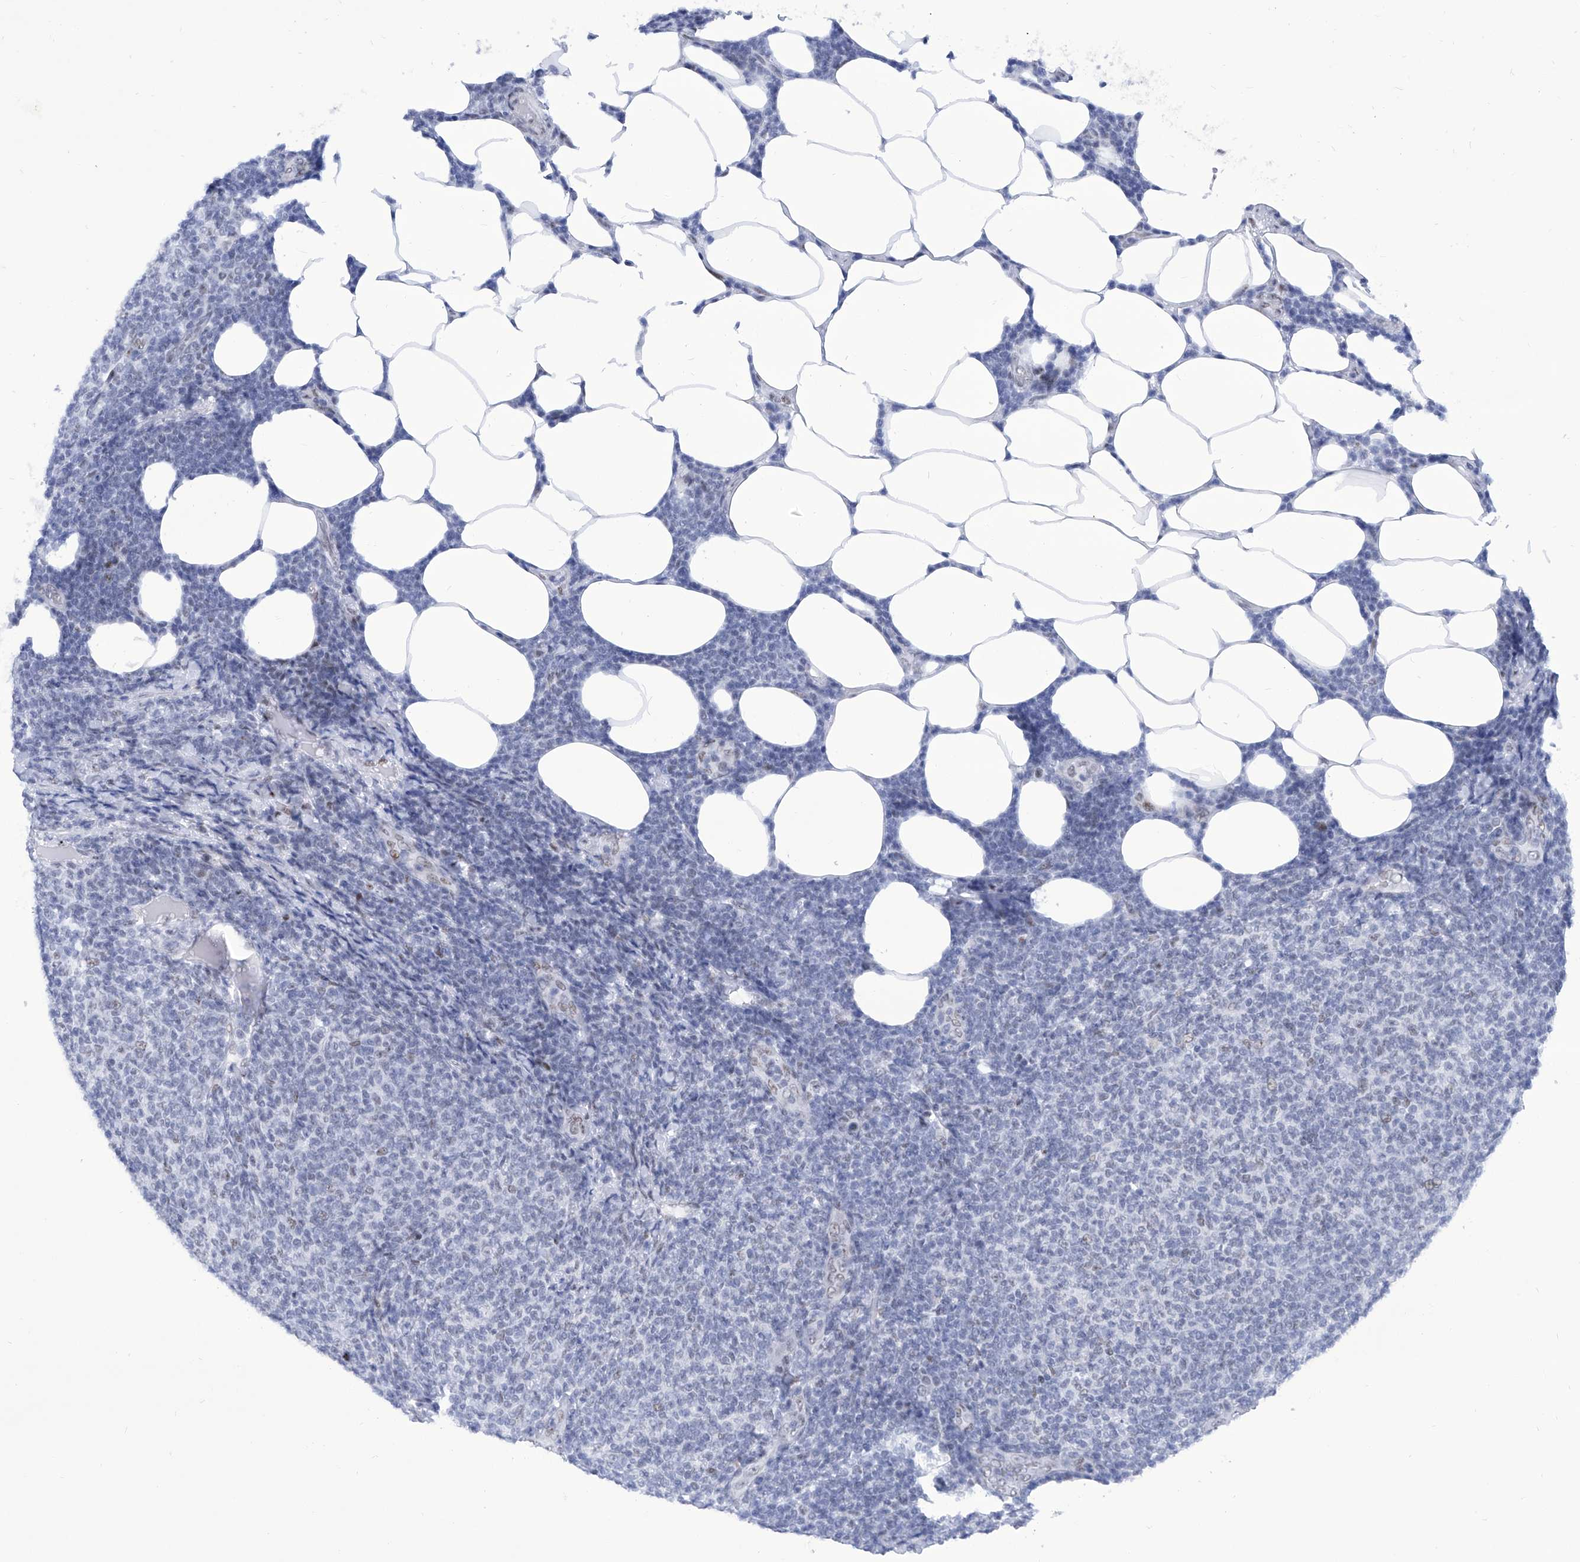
{"staining": {"intensity": "negative", "quantity": "none", "location": "none"}, "tissue": "lymphoma", "cell_type": "Tumor cells", "image_type": "cancer", "snomed": [{"axis": "morphology", "description": "Malignant lymphoma, non-Hodgkin's type, Low grade"}, {"axis": "topography", "description": "Lymph node"}], "caption": "Protein analysis of low-grade malignant lymphoma, non-Hodgkin's type reveals no significant expression in tumor cells.", "gene": "SART1", "patient": {"sex": "male", "age": 66}}